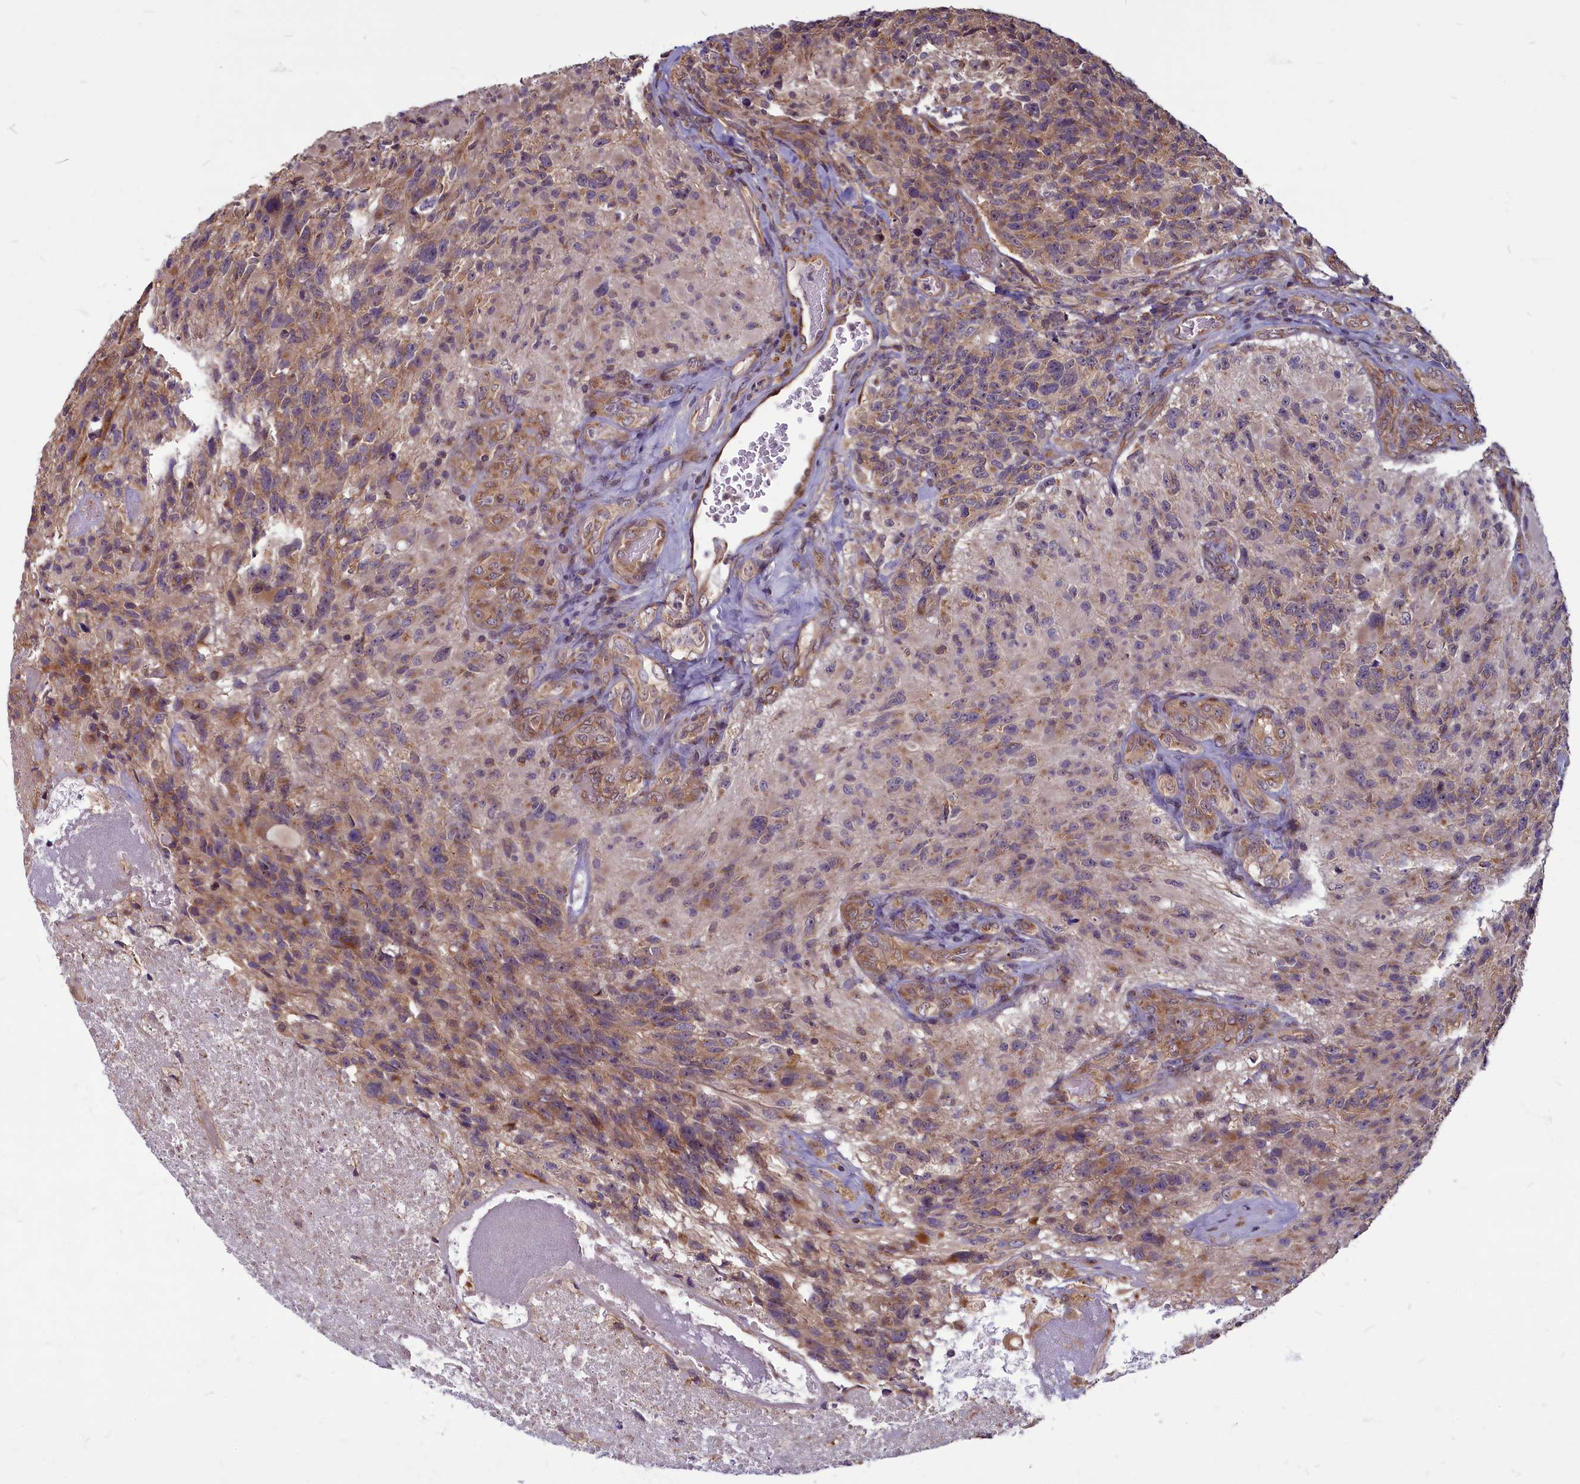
{"staining": {"intensity": "moderate", "quantity": "25%-75%", "location": "cytoplasmic/membranous"}, "tissue": "glioma", "cell_type": "Tumor cells", "image_type": "cancer", "snomed": [{"axis": "morphology", "description": "Glioma, malignant, High grade"}, {"axis": "topography", "description": "Brain"}], "caption": "IHC image of neoplastic tissue: human glioma stained using immunohistochemistry (IHC) displays medium levels of moderate protein expression localized specifically in the cytoplasmic/membranous of tumor cells, appearing as a cytoplasmic/membranous brown color.", "gene": "MYCBP", "patient": {"sex": "male", "age": 76}}